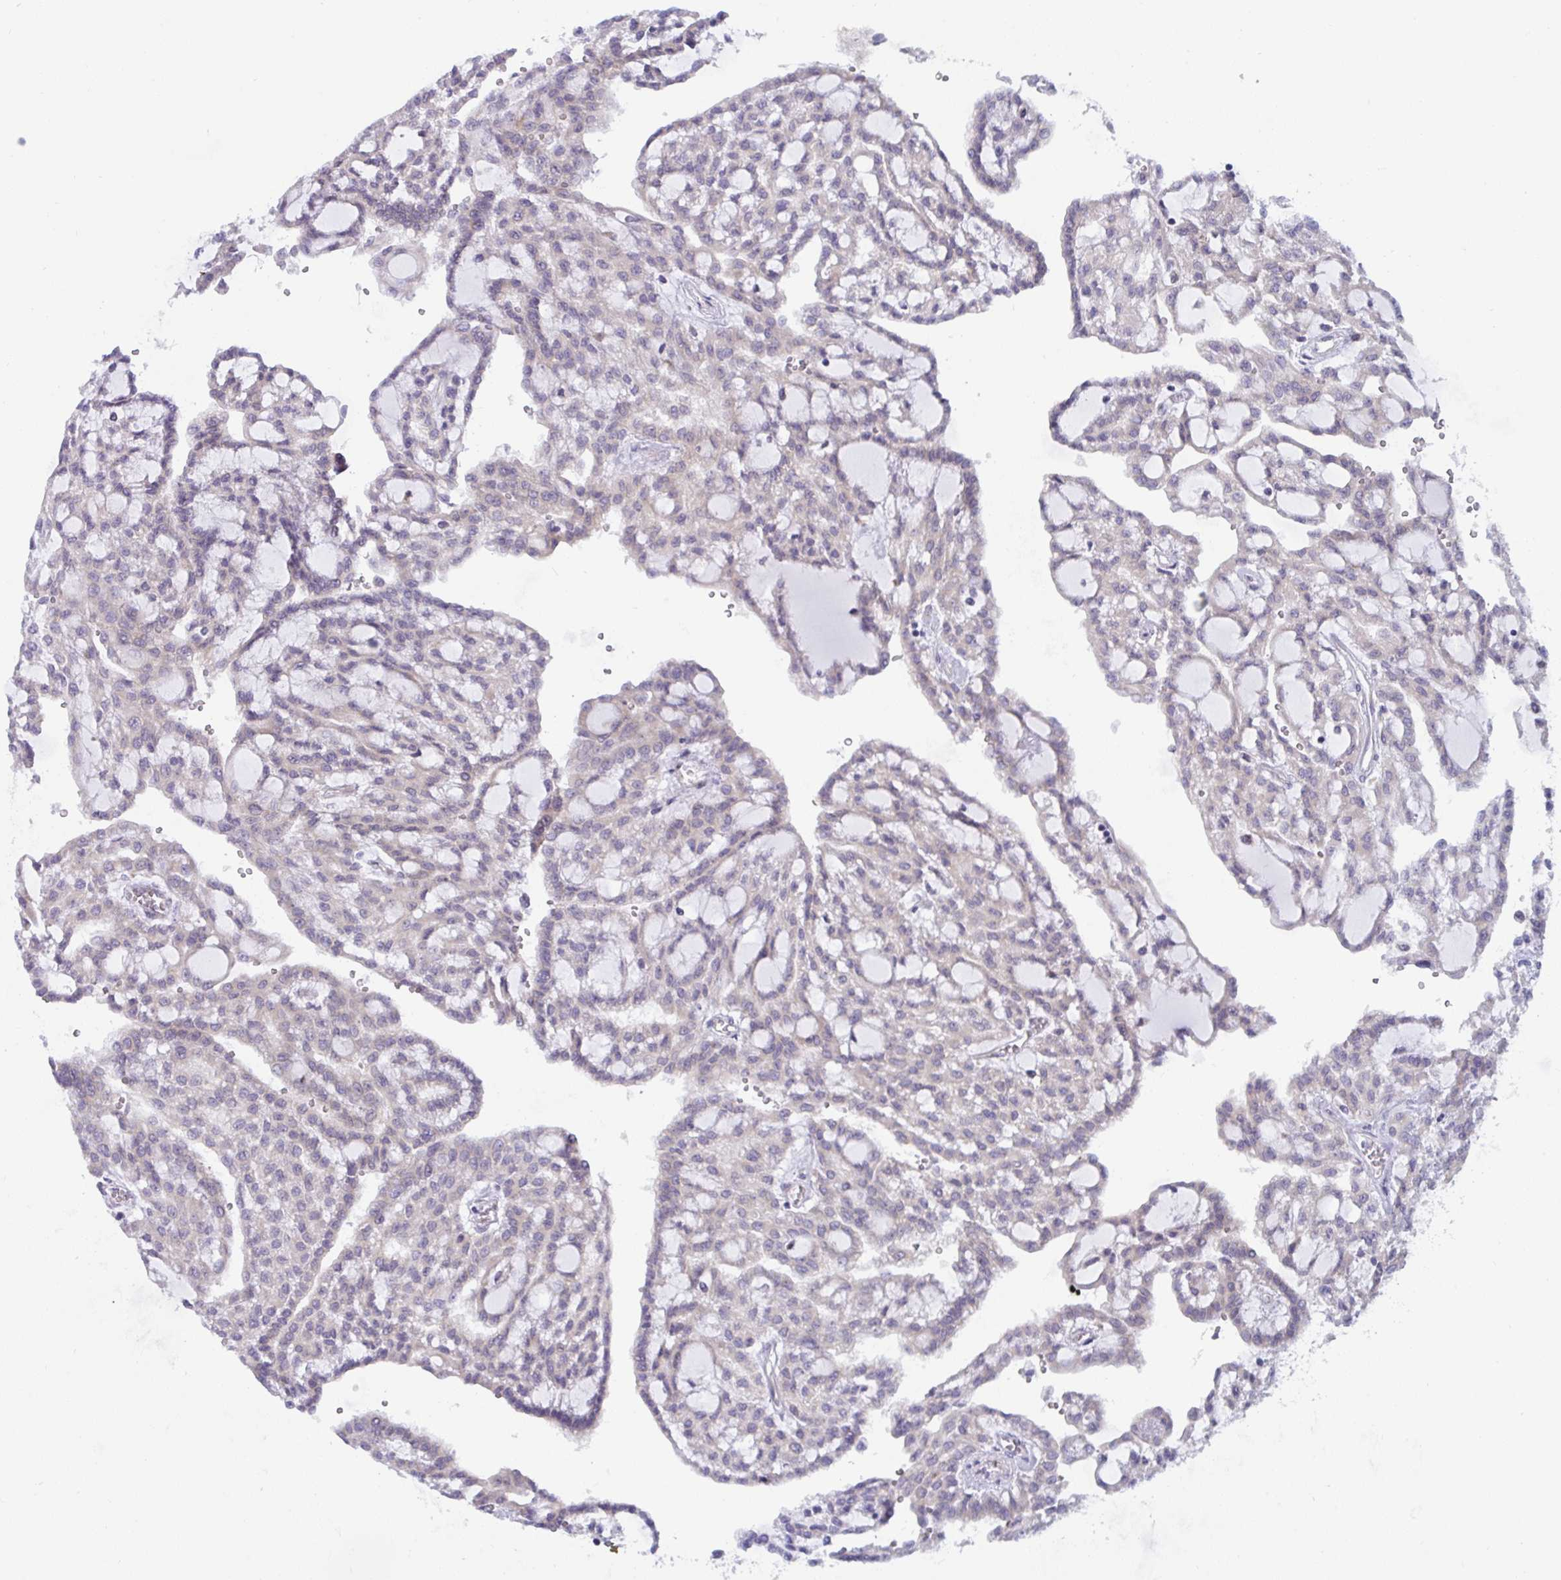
{"staining": {"intensity": "negative", "quantity": "none", "location": "none"}, "tissue": "renal cancer", "cell_type": "Tumor cells", "image_type": "cancer", "snomed": [{"axis": "morphology", "description": "Adenocarcinoma, NOS"}, {"axis": "topography", "description": "Kidney"}], "caption": "Immunohistochemical staining of human adenocarcinoma (renal) demonstrates no significant staining in tumor cells.", "gene": "CAMLG", "patient": {"sex": "male", "age": 63}}